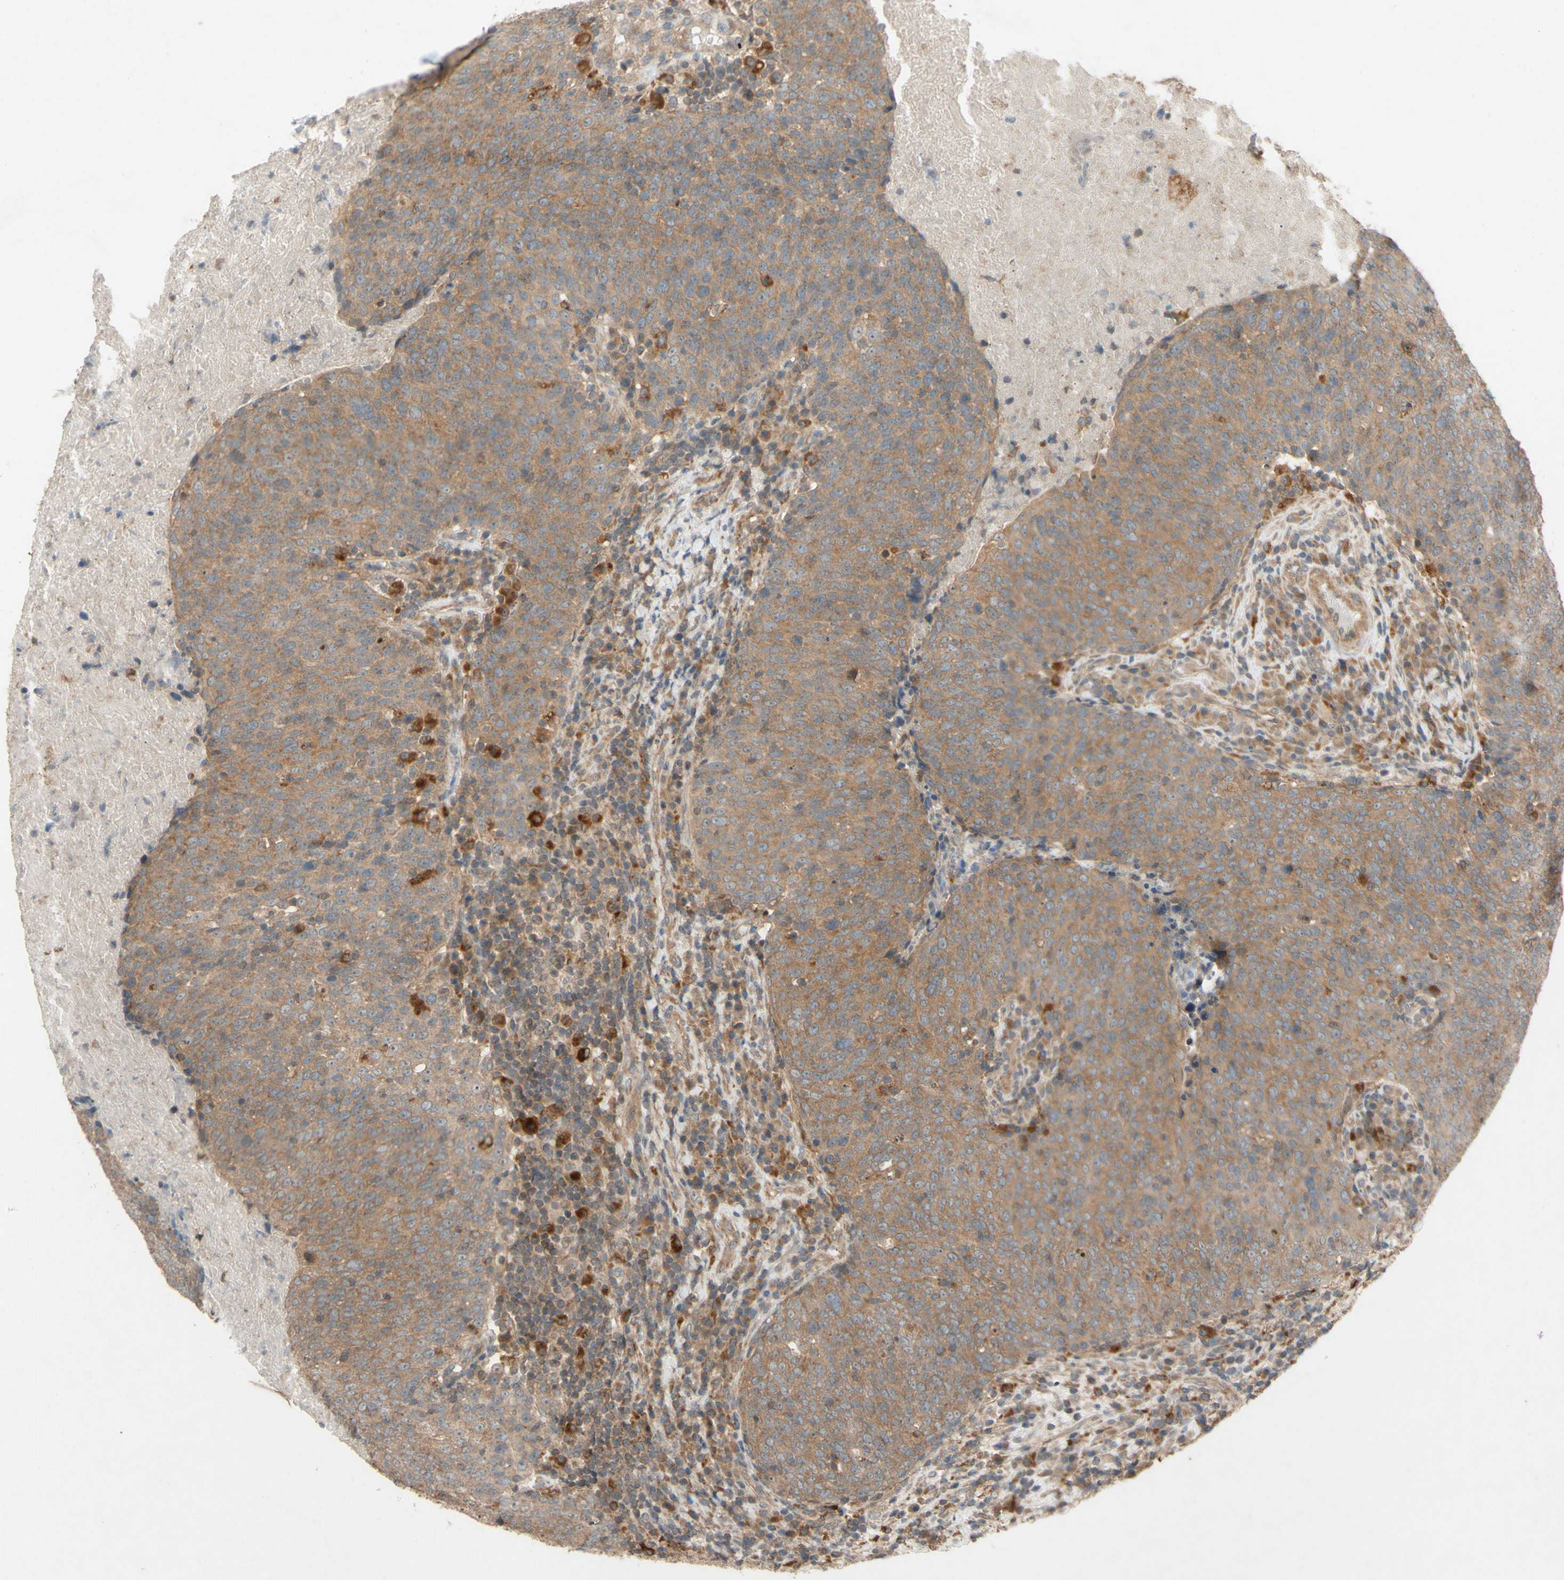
{"staining": {"intensity": "moderate", "quantity": ">75%", "location": "cytoplasmic/membranous"}, "tissue": "head and neck cancer", "cell_type": "Tumor cells", "image_type": "cancer", "snomed": [{"axis": "morphology", "description": "Squamous cell carcinoma, NOS"}, {"axis": "morphology", "description": "Squamous cell carcinoma, metastatic, NOS"}, {"axis": "topography", "description": "Lymph node"}, {"axis": "topography", "description": "Head-Neck"}], "caption": "Head and neck cancer (squamous cell carcinoma) stained for a protein (brown) demonstrates moderate cytoplasmic/membranous positive positivity in approximately >75% of tumor cells.", "gene": "ATP6V1F", "patient": {"sex": "male", "age": 62}}